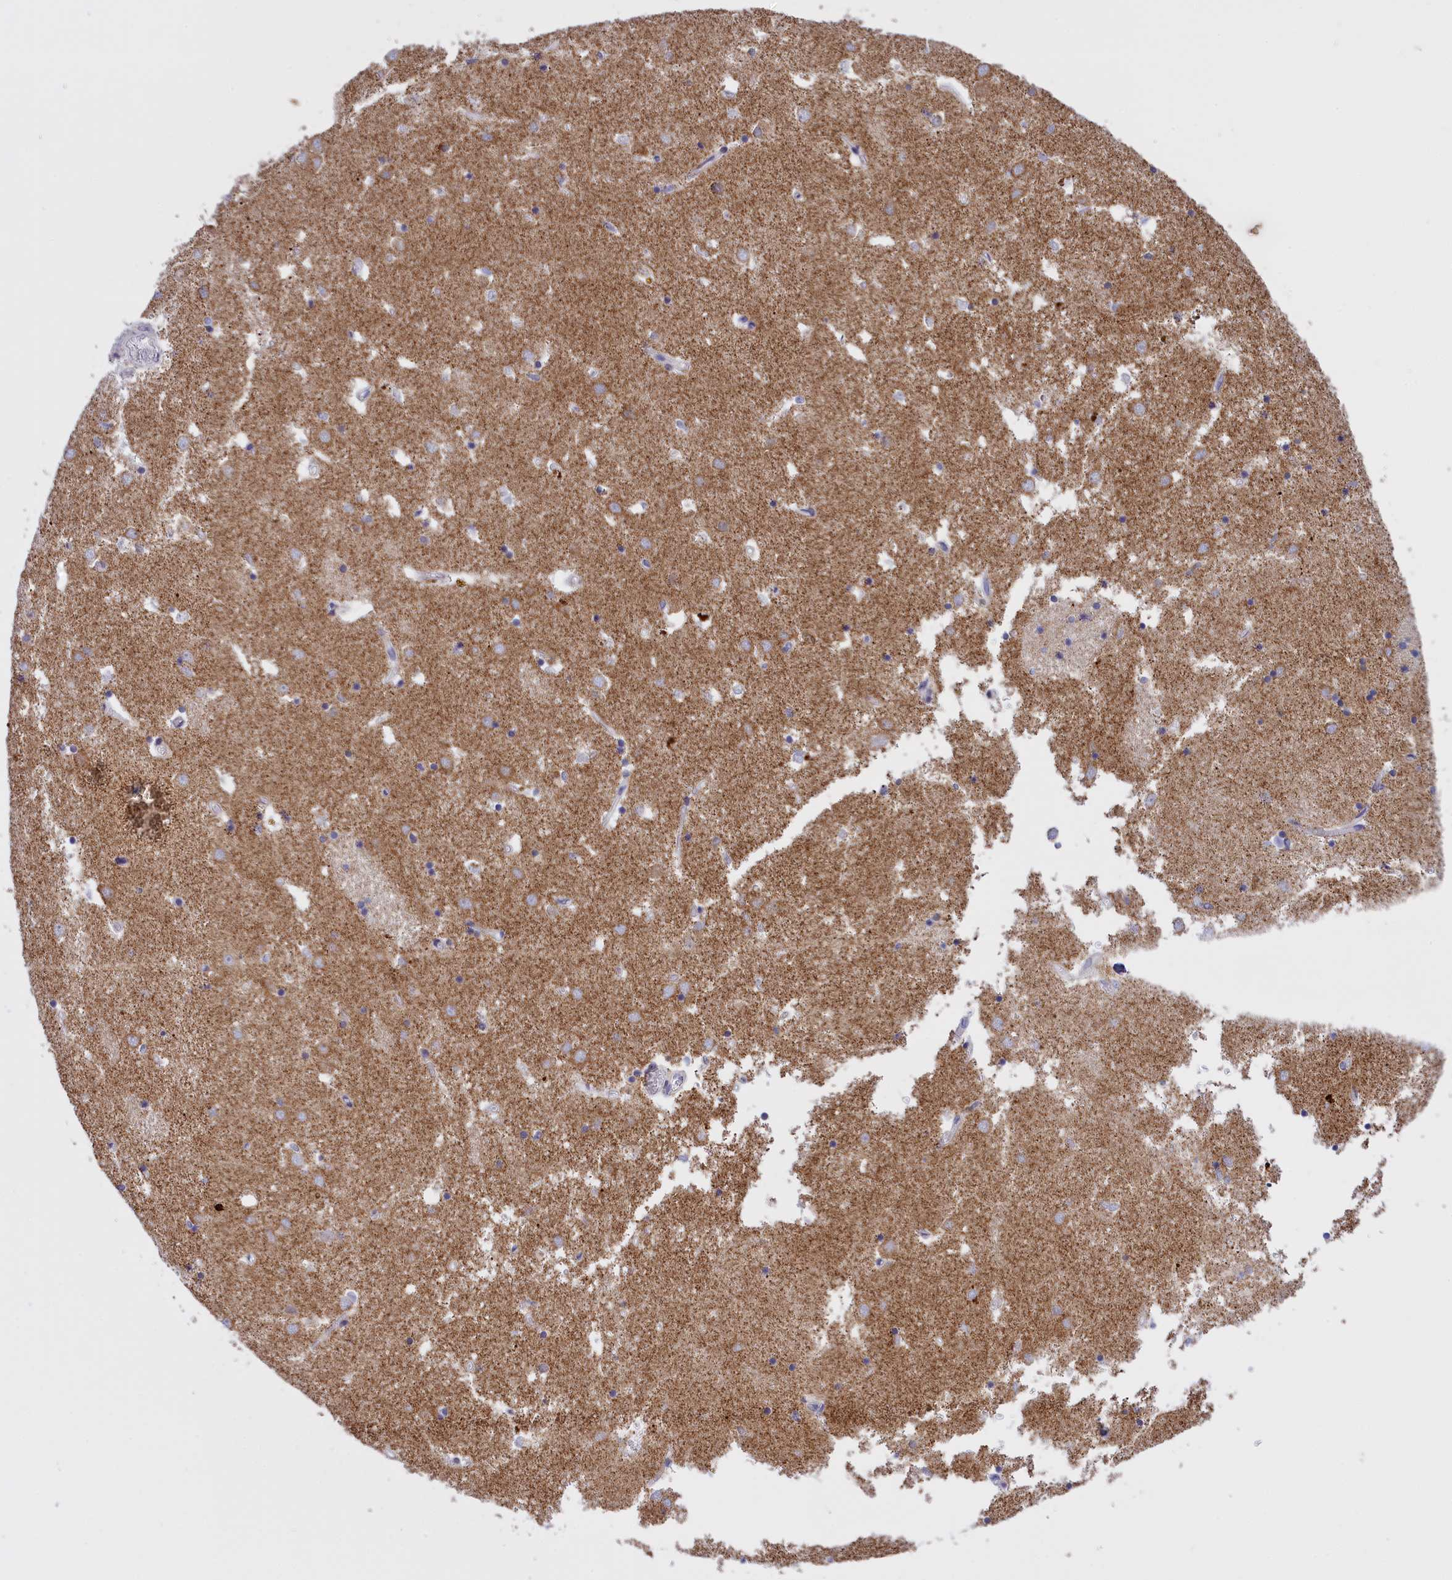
{"staining": {"intensity": "negative", "quantity": "none", "location": "none"}, "tissue": "caudate", "cell_type": "Glial cells", "image_type": "normal", "snomed": [{"axis": "morphology", "description": "Normal tissue, NOS"}, {"axis": "topography", "description": "Lateral ventricle wall"}], "caption": "Immunohistochemistry micrograph of benign caudate: caudate stained with DAB displays no significant protein expression in glial cells. The staining is performed using DAB (3,3'-diaminobenzidine) brown chromogen with nuclei counter-stained in using hematoxylin.", "gene": "FAM149B1", "patient": {"sex": "male", "age": 70}}